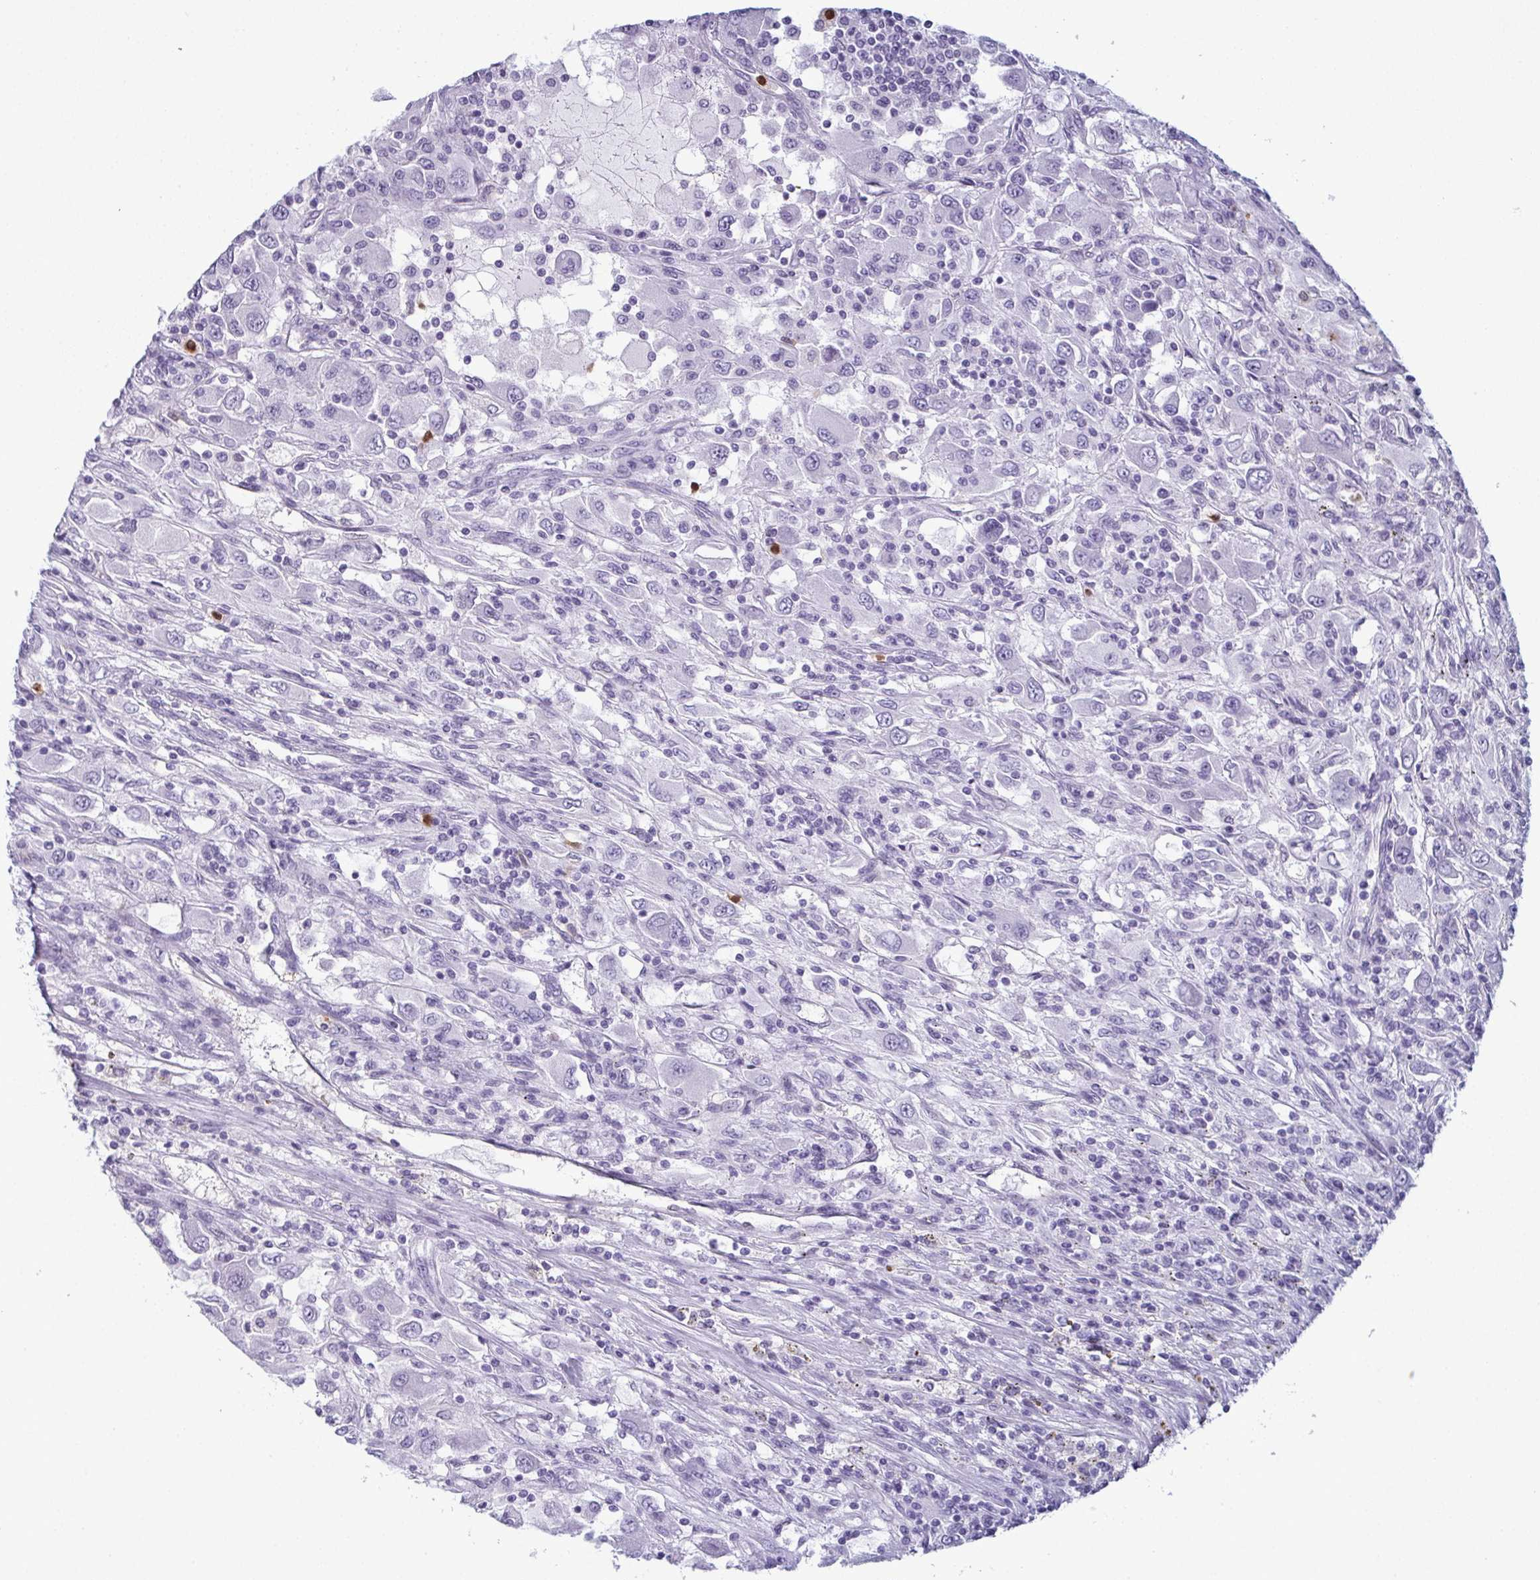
{"staining": {"intensity": "negative", "quantity": "none", "location": "none"}, "tissue": "renal cancer", "cell_type": "Tumor cells", "image_type": "cancer", "snomed": [{"axis": "morphology", "description": "Adenocarcinoma, NOS"}, {"axis": "topography", "description": "Kidney"}], "caption": "Immunohistochemistry micrograph of adenocarcinoma (renal) stained for a protein (brown), which displays no positivity in tumor cells.", "gene": "CDA", "patient": {"sex": "female", "age": 67}}